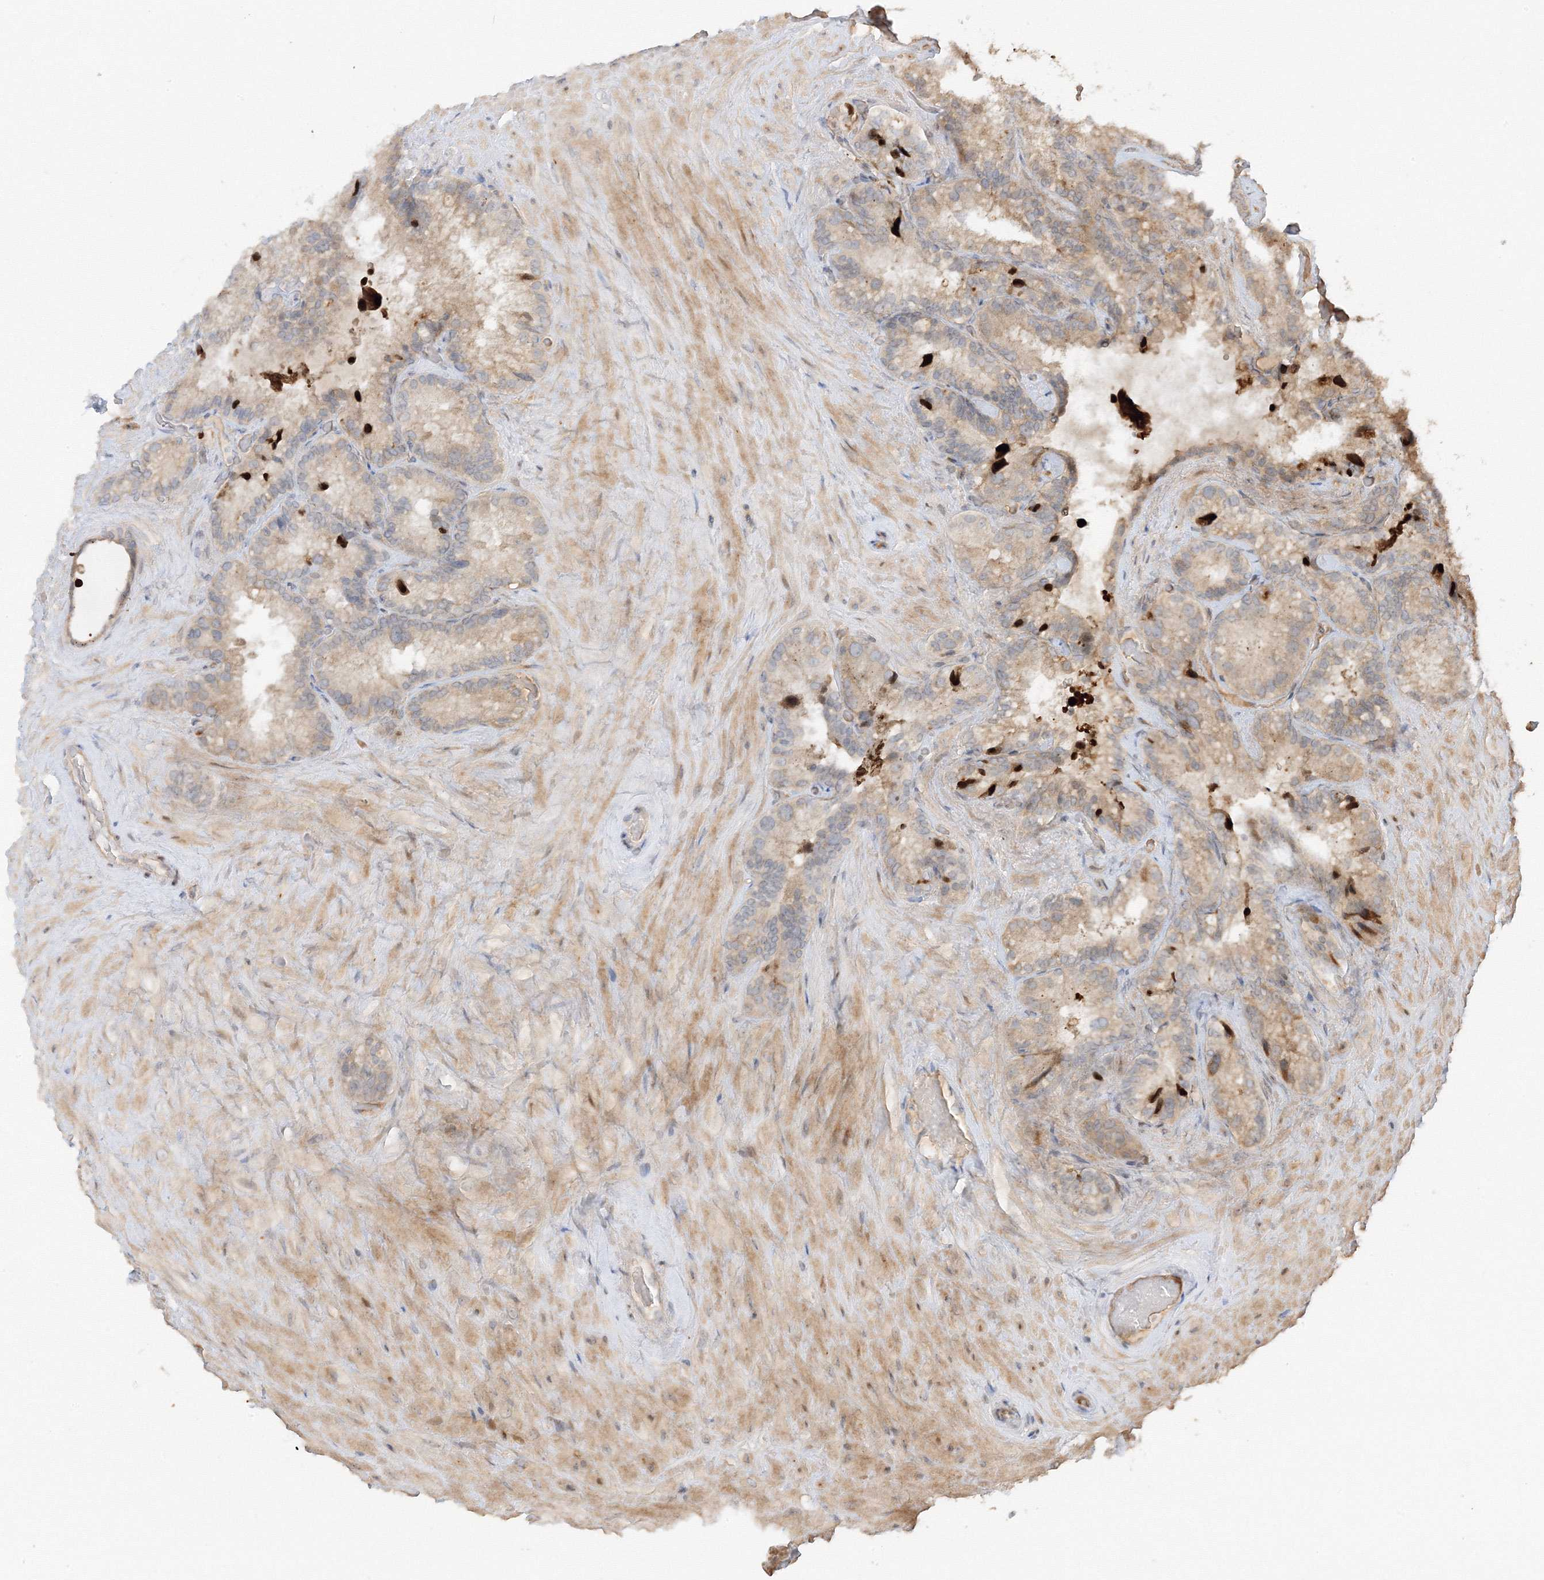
{"staining": {"intensity": "weak", "quantity": "25%-75%", "location": "cytoplasmic/membranous"}, "tissue": "seminal vesicle", "cell_type": "Glandular cells", "image_type": "normal", "snomed": [{"axis": "morphology", "description": "Normal tissue, NOS"}, {"axis": "topography", "description": "Prostate"}, {"axis": "topography", "description": "Seminal veicle"}], "caption": "This is an image of immunohistochemistry (IHC) staining of normal seminal vesicle, which shows weak staining in the cytoplasmic/membranous of glandular cells.", "gene": "ETAA1", "patient": {"sex": "male", "age": 68}}